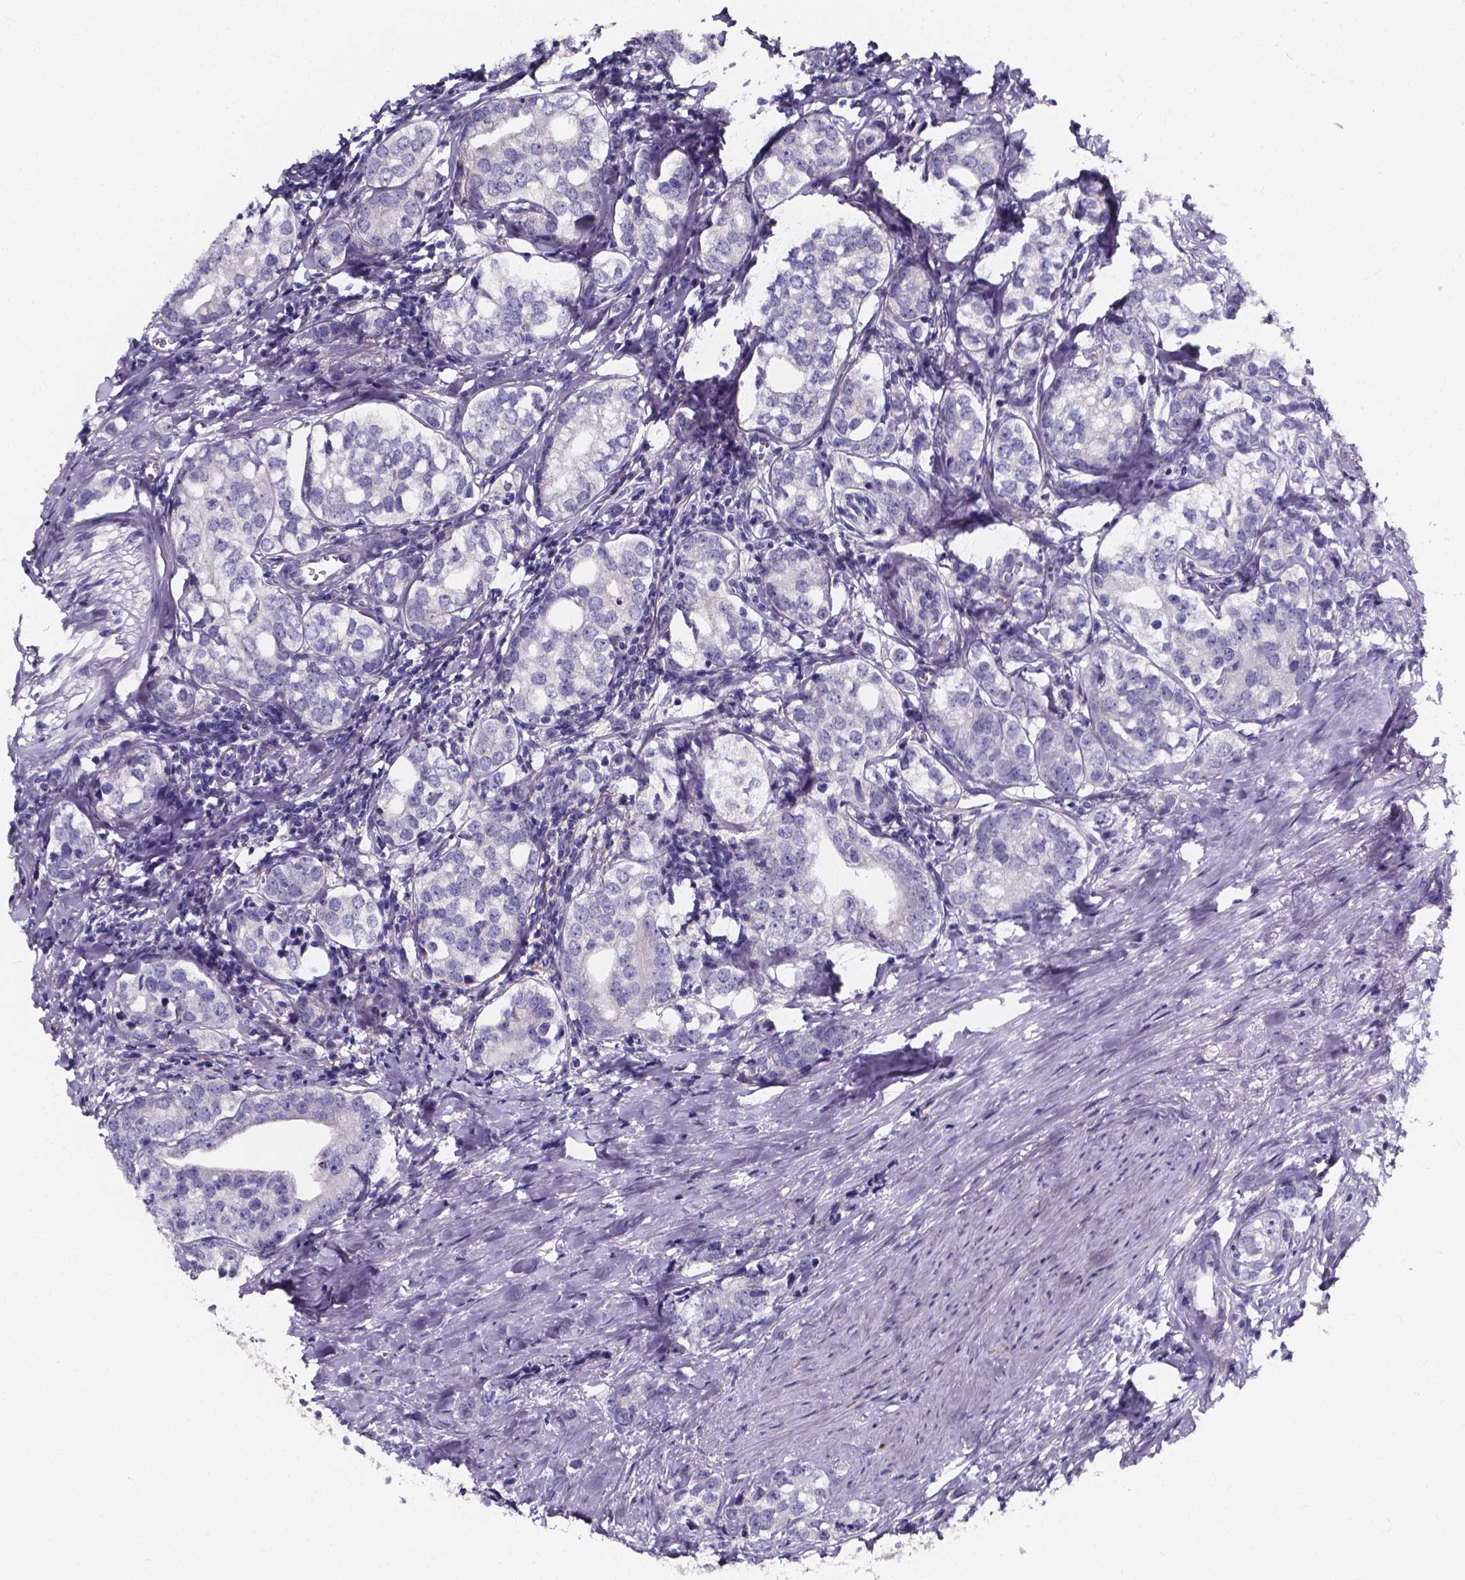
{"staining": {"intensity": "negative", "quantity": "none", "location": "none"}, "tissue": "prostate cancer", "cell_type": "Tumor cells", "image_type": "cancer", "snomed": [{"axis": "morphology", "description": "Adenocarcinoma, NOS"}, {"axis": "topography", "description": "Prostate and seminal vesicle, NOS"}], "caption": "Image shows no protein positivity in tumor cells of prostate adenocarcinoma tissue. (DAB immunohistochemistry, high magnification).", "gene": "SPOCD1", "patient": {"sex": "male", "age": 63}}